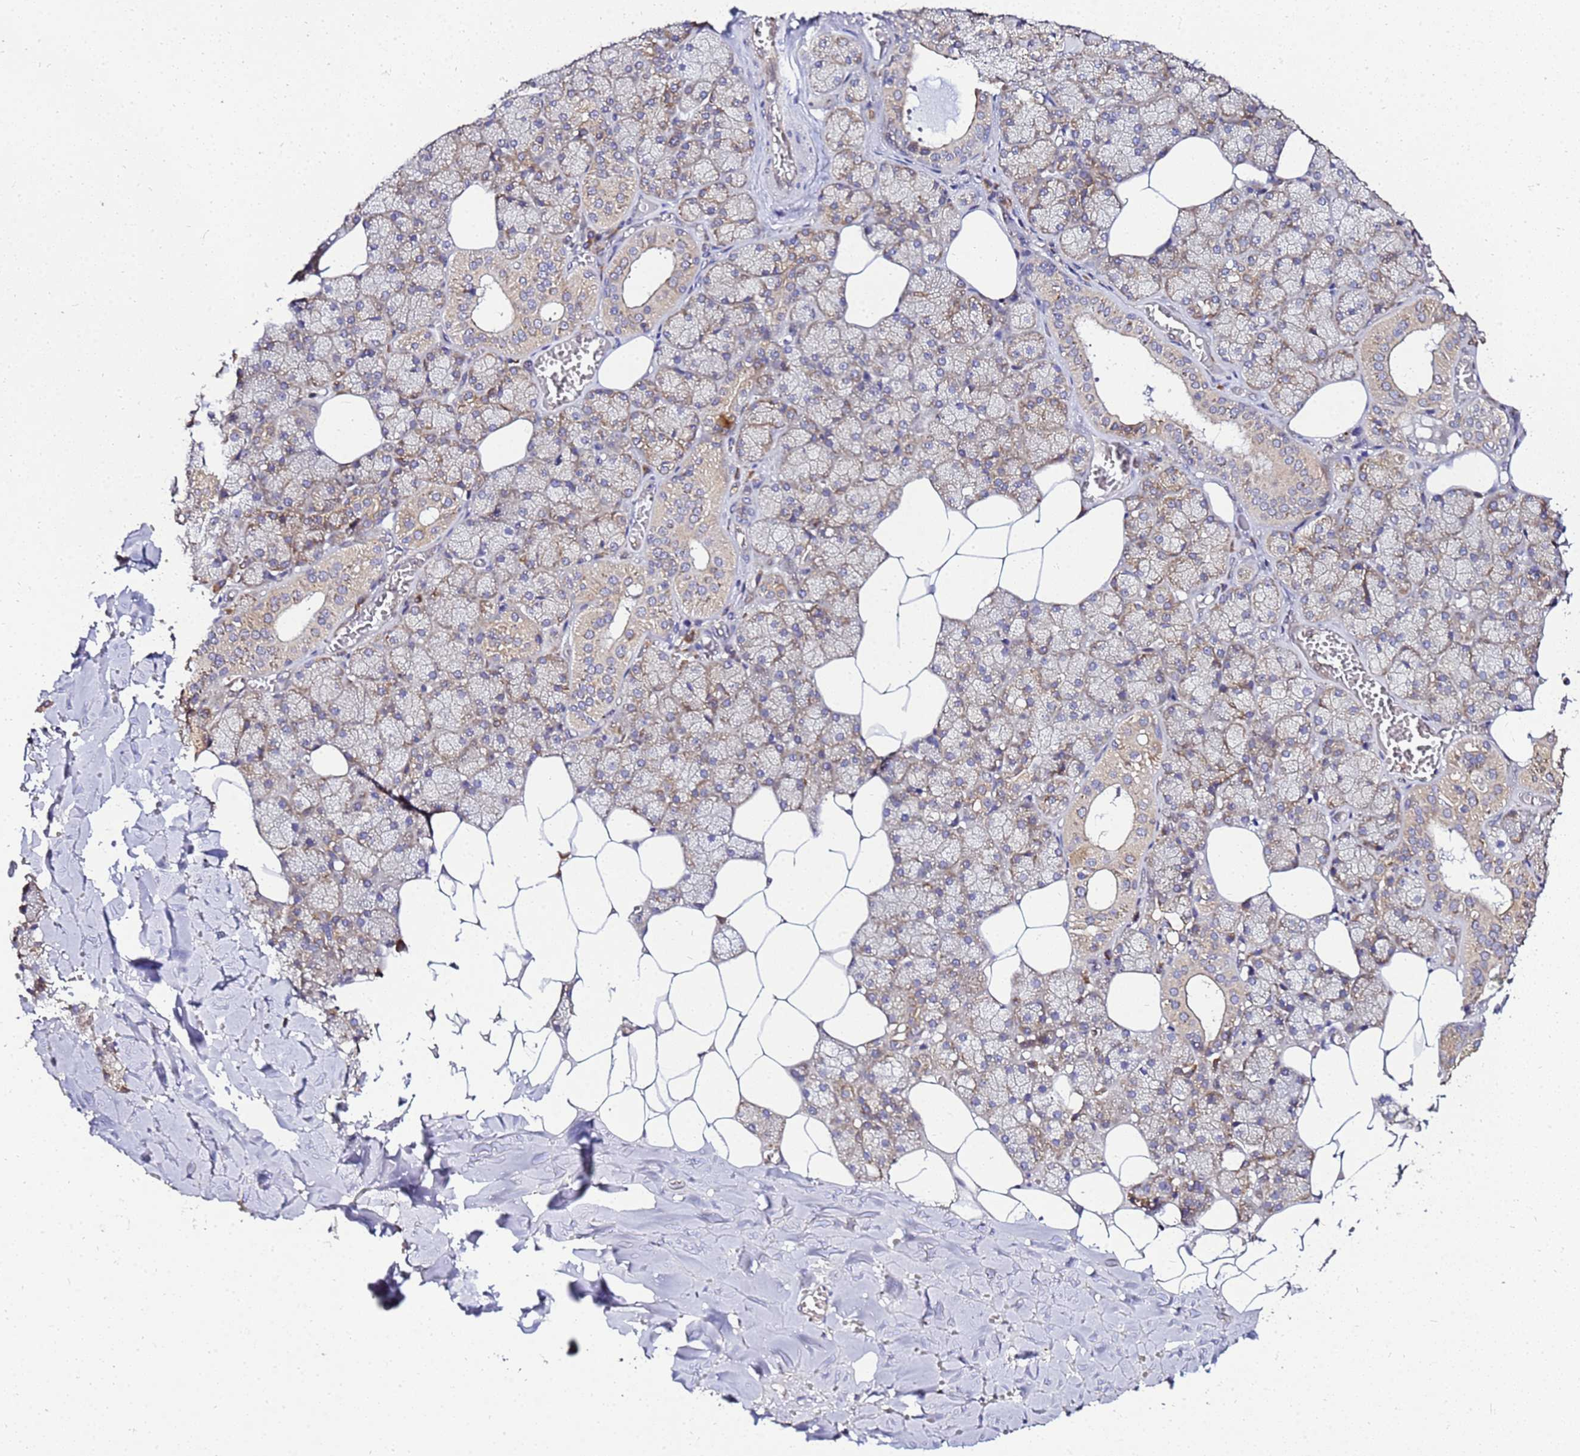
{"staining": {"intensity": "moderate", "quantity": "25%-75%", "location": "cytoplasmic/membranous"}, "tissue": "salivary gland", "cell_type": "Glandular cells", "image_type": "normal", "snomed": [{"axis": "morphology", "description": "Normal tissue, NOS"}, {"axis": "topography", "description": "Salivary gland"}], "caption": "Immunohistochemistry (IHC) of normal salivary gland exhibits medium levels of moderate cytoplasmic/membranous positivity in approximately 25%-75% of glandular cells.", "gene": "ADPGK", "patient": {"sex": "male", "age": 62}}